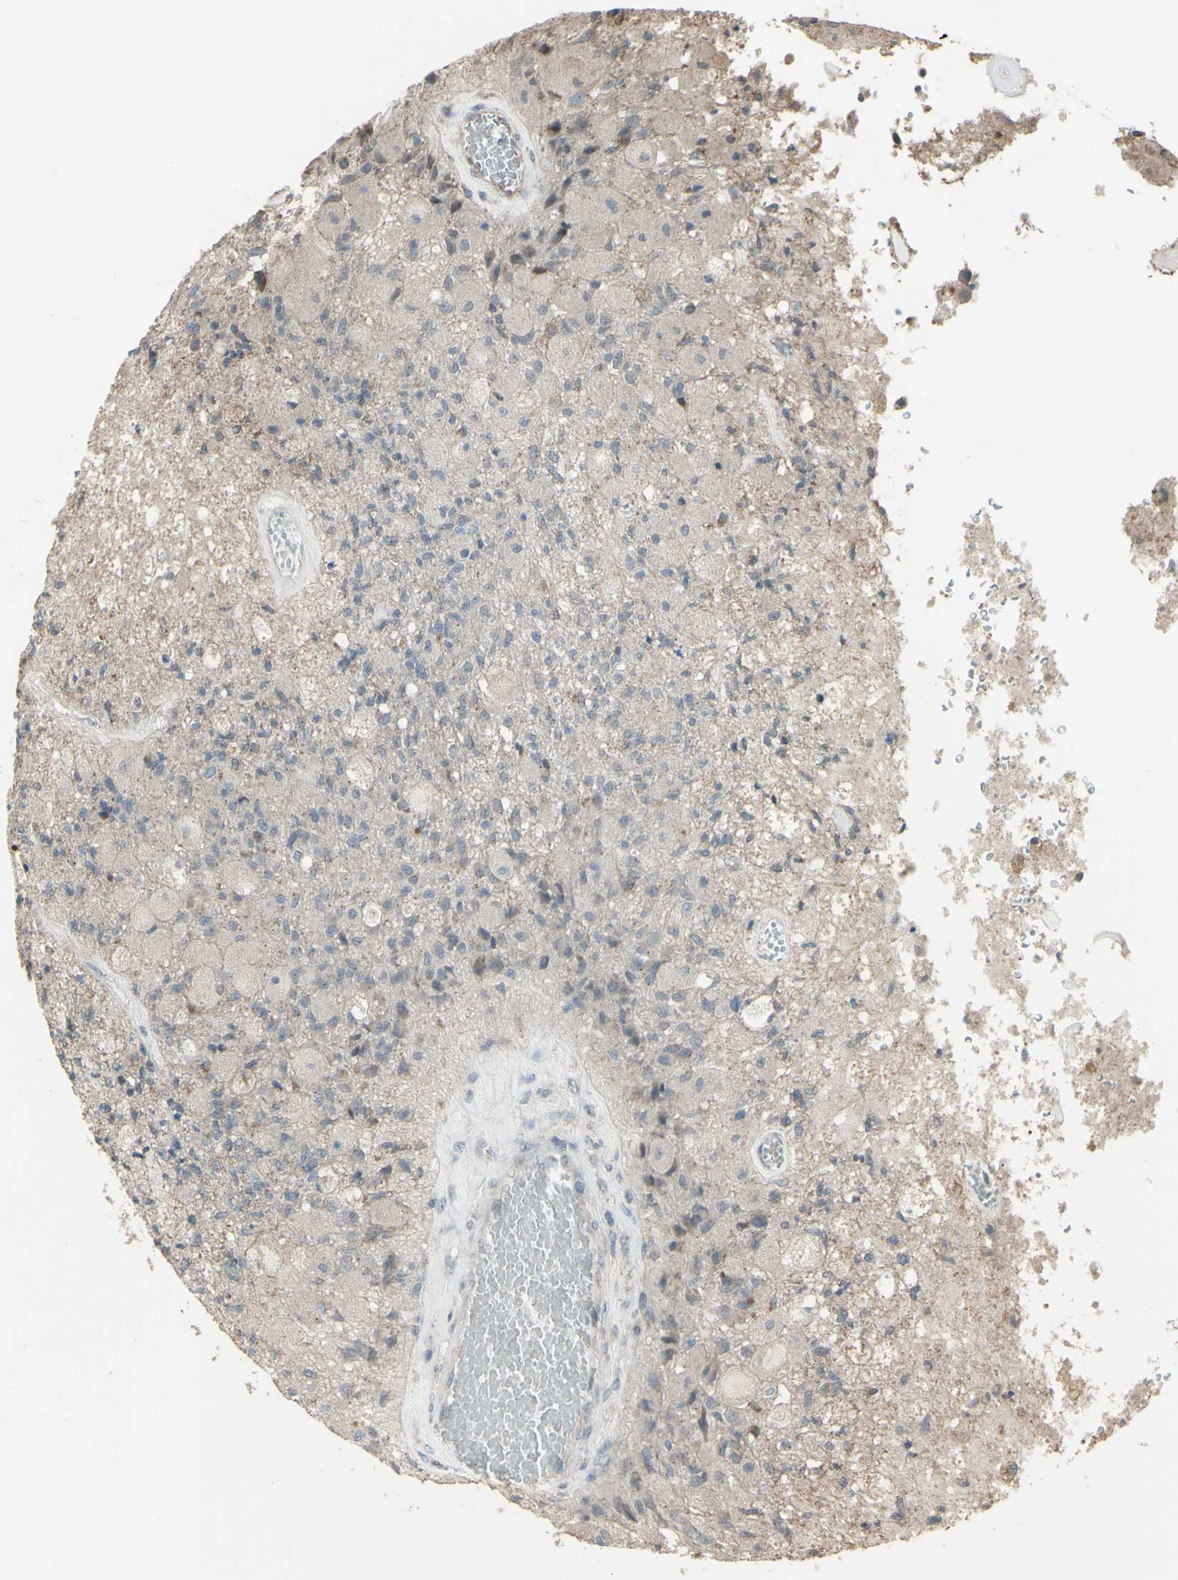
{"staining": {"intensity": "negative", "quantity": "none", "location": "none"}, "tissue": "glioma", "cell_type": "Tumor cells", "image_type": "cancer", "snomed": [{"axis": "morphology", "description": "Normal tissue, NOS"}, {"axis": "morphology", "description": "Glioma, malignant, High grade"}, {"axis": "topography", "description": "Cerebral cortex"}], "caption": "Tumor cells are negative for protein expression in human high-grade glioma (malignant).", "gene": "FXYD3", "patient": {"sex": "male", "age": 77}}